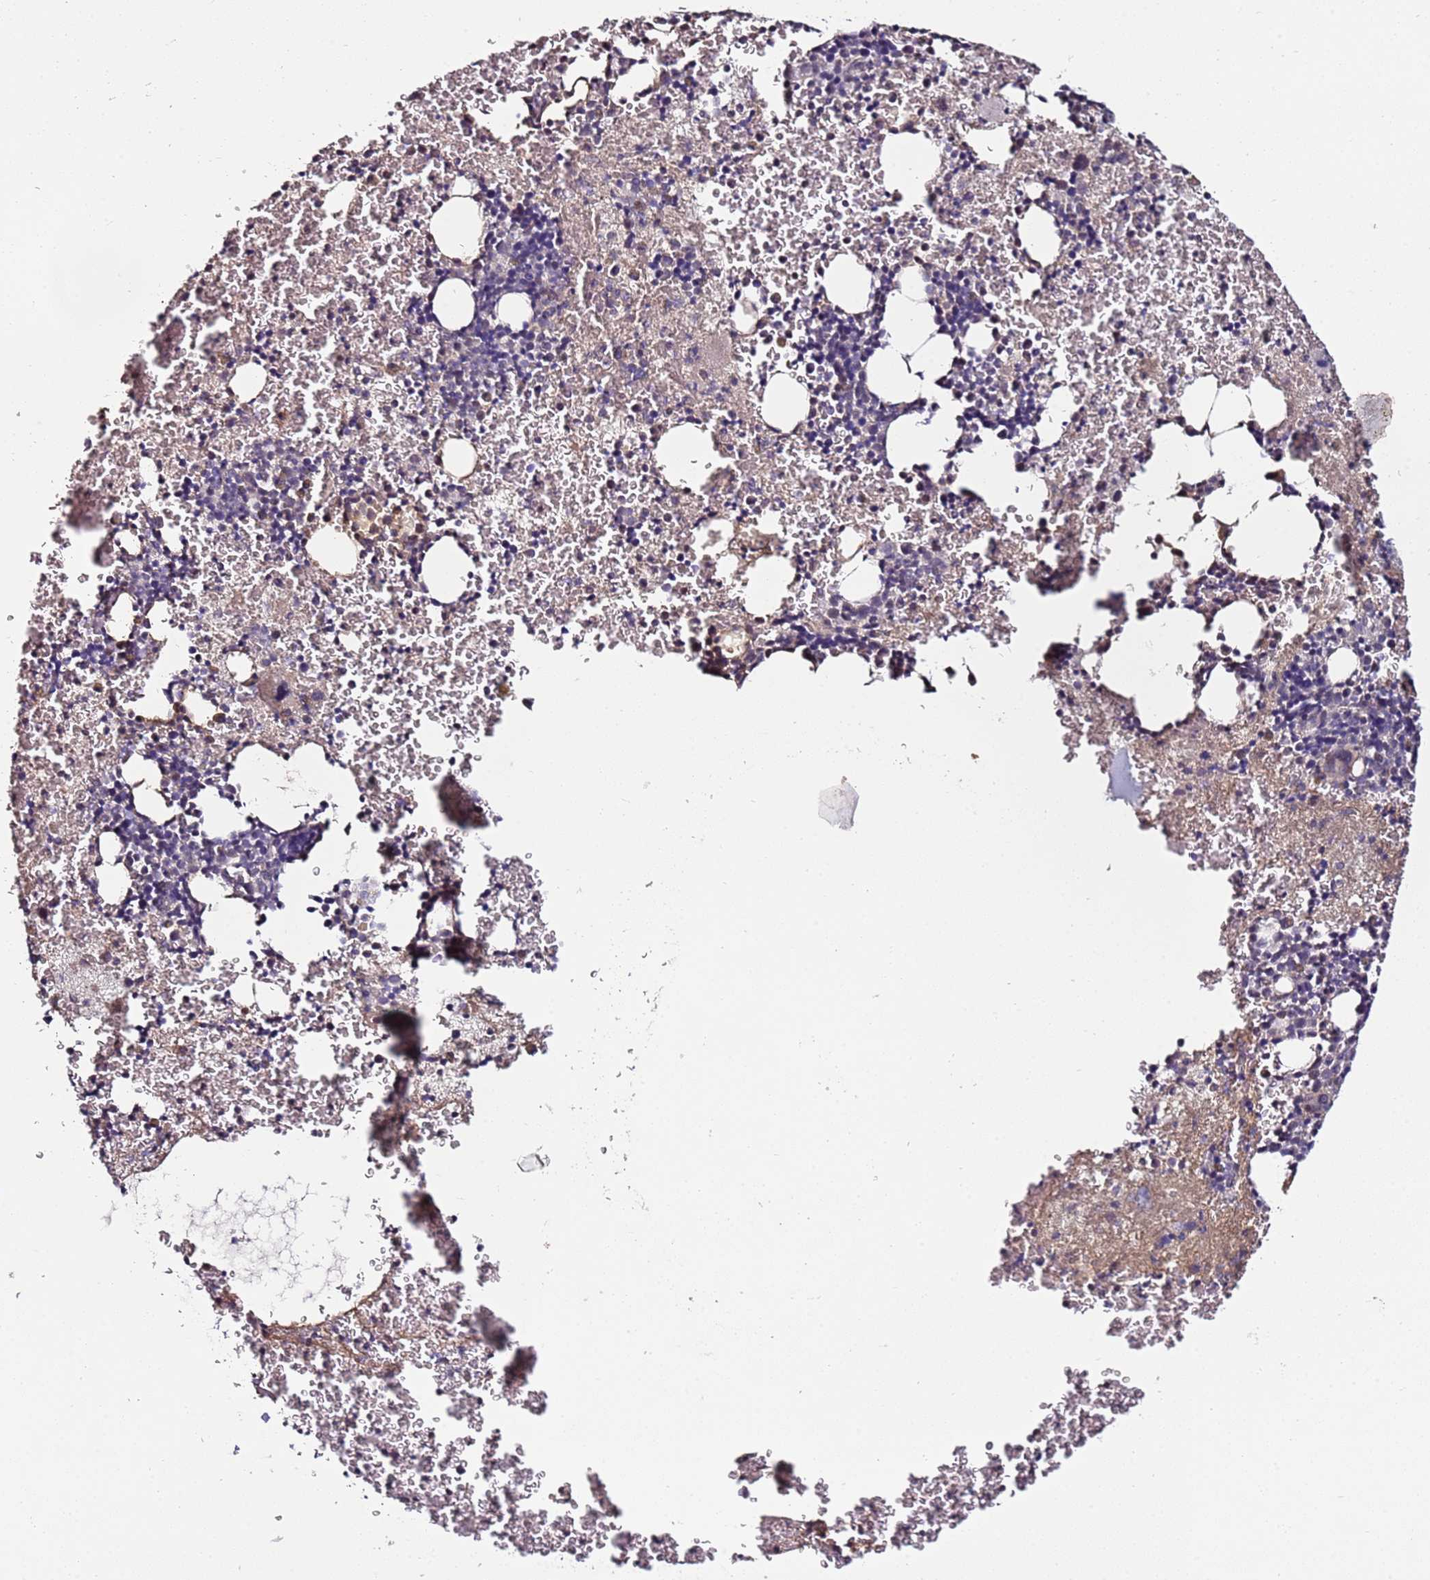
{"staining": {"intensity": "weak", "quantity": "<25%", "location": "cytoplasmic/membranous"}, "tissue": "bone marrow", "cell_type": "Hematopoietic cells", "image_type": "normal", "snomed": [{"axis": "morphology", "description": "Normal tissue, NOS"}, {"axis": "topography", "description": "Bone marrow"}], "caption": "This is an IHC photomicrograph of unremarkable bone marrow. There is no staining in hematopoietic cells.", "gene": "DUSP28", "patient": {"sex": "male", "age": 11}}